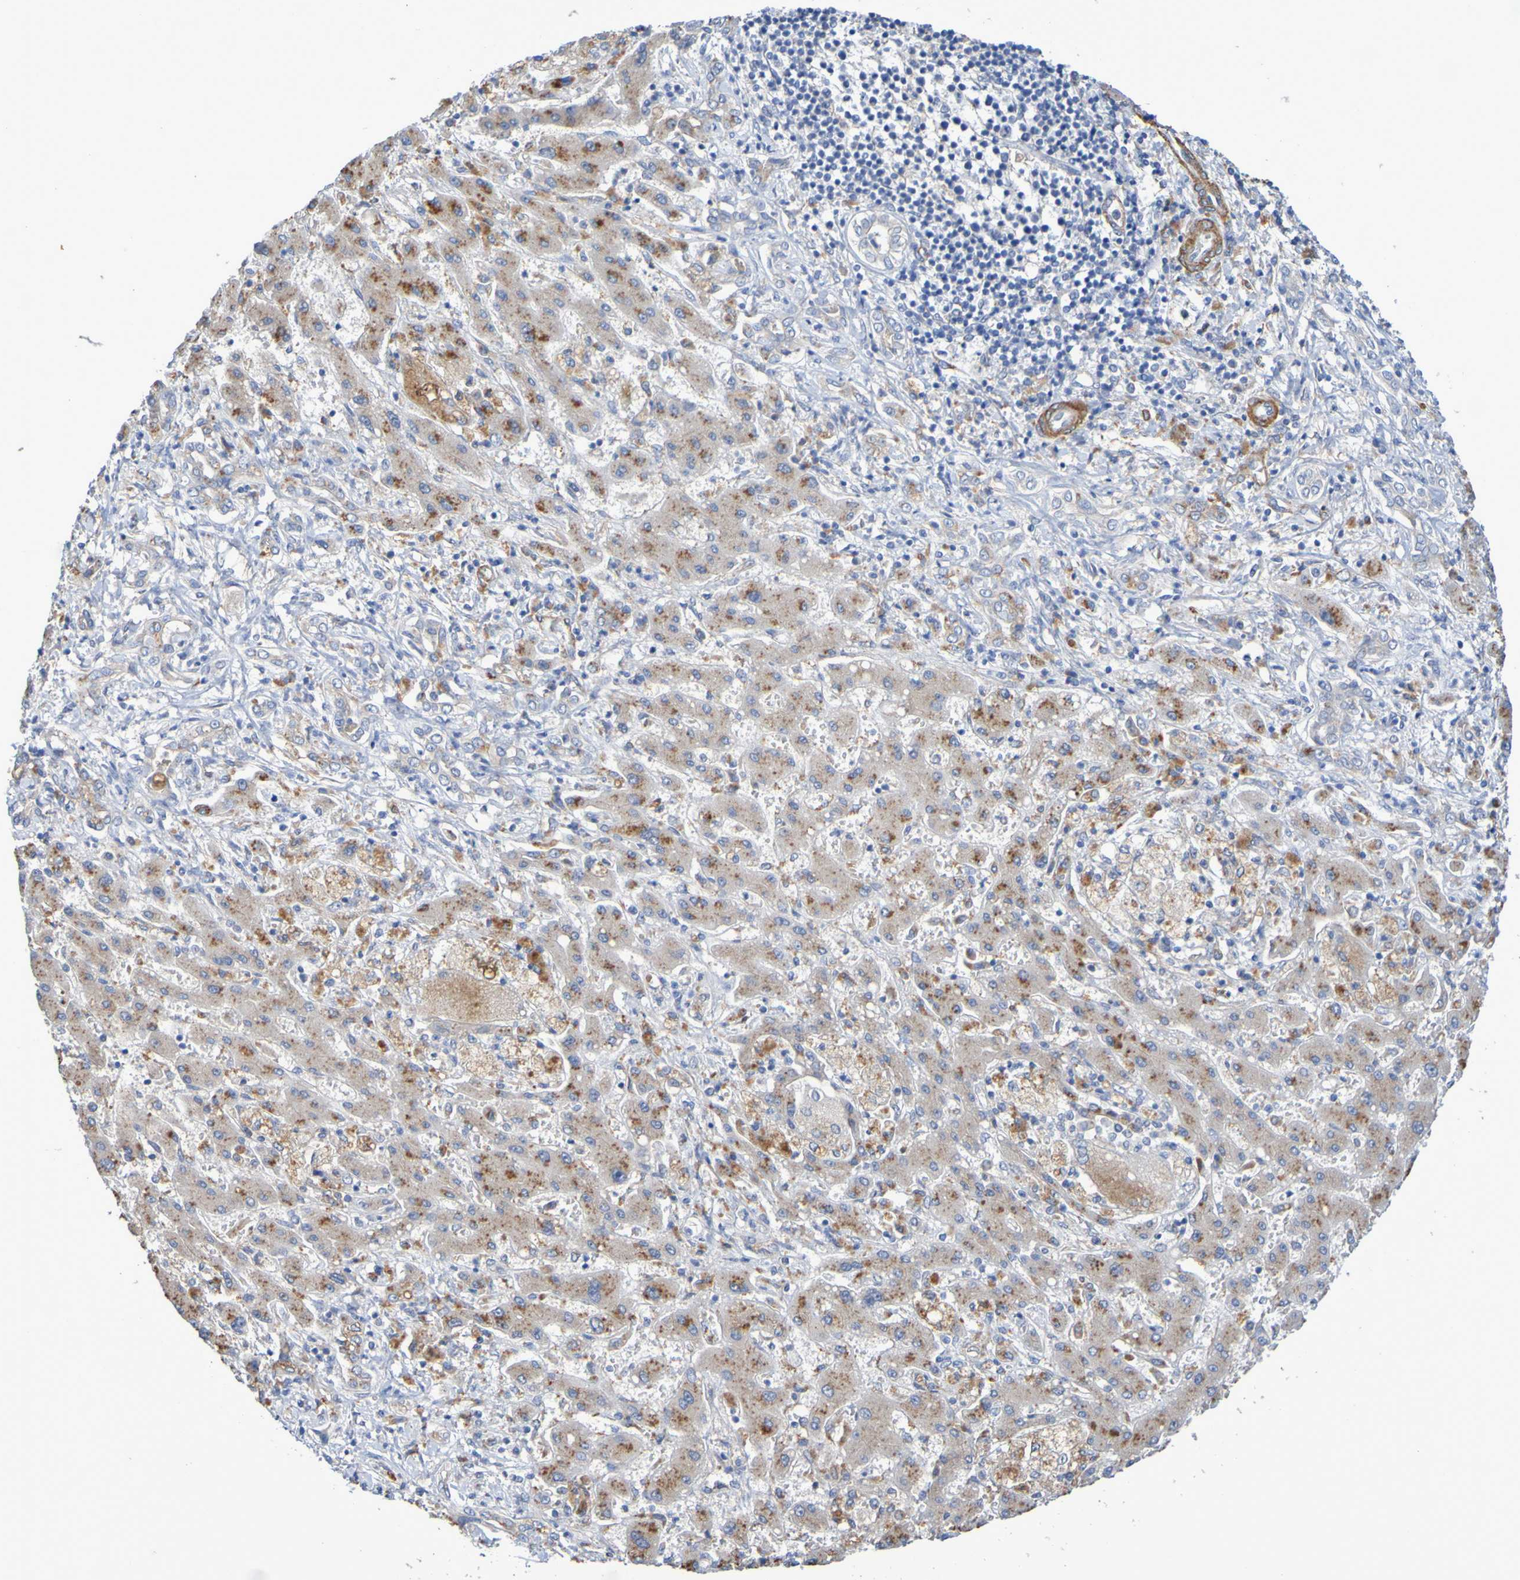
{"staining": {"intensity": "moderate", "quantity": ">75%", "location": "cytoplasmic/membranous"}, "tissue": "liver cancer", "cell_type": "Tumor cells", "image_type": "cancer", "snomed": [{"axis": "morphology", "description": "Cholangiocarcinoma"}, {"axis": "topography", "description": "Liver"}], "caption": "High-power microscopy captured an IHC histopathology image of liver cancer, revealing moderate cytoplasmic/membranous expression in approximately >75% of tumor cells.", "gene": "SRPRB", "patient": {"sex": "male", "age": 50}}